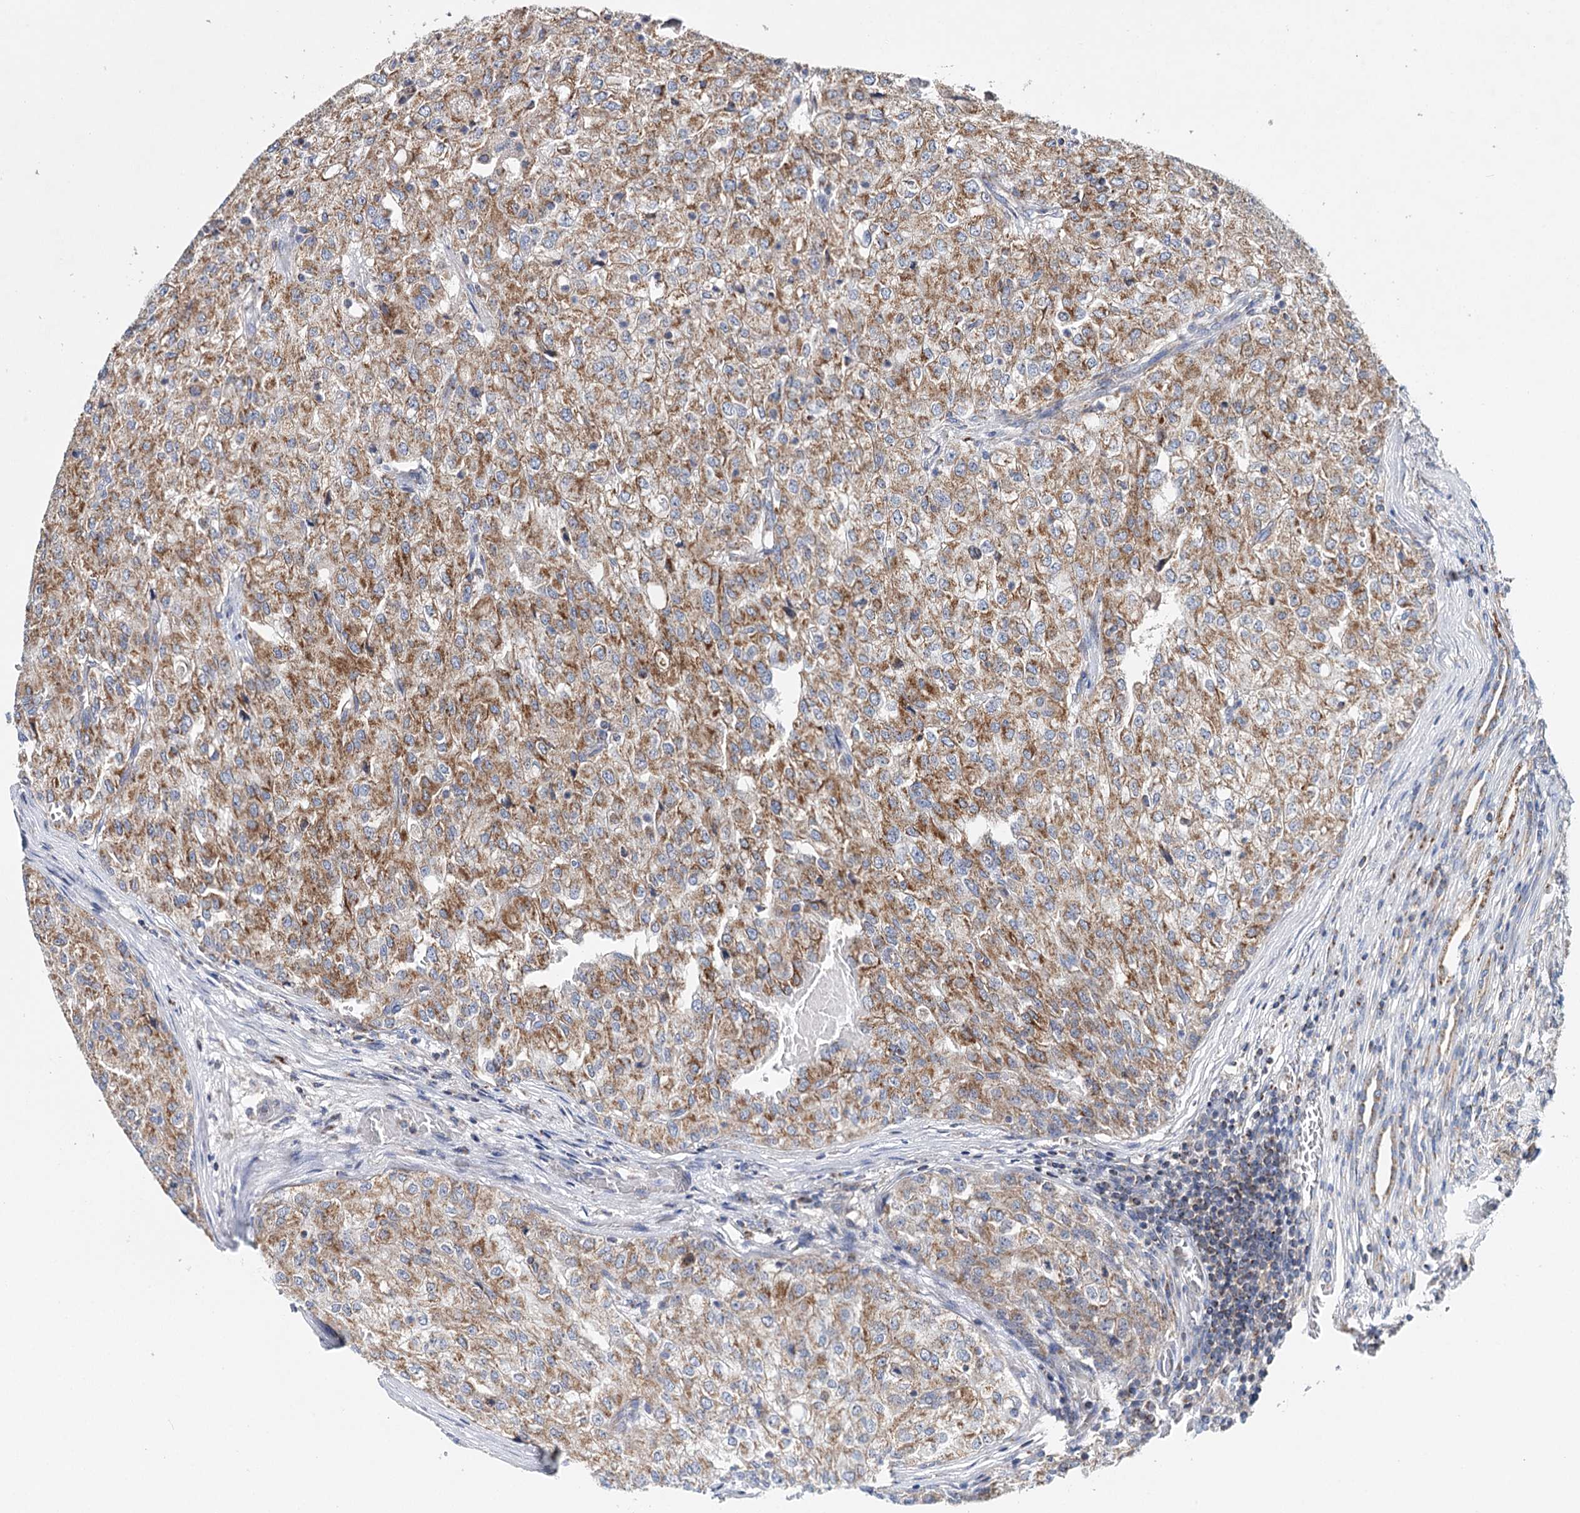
{"staining": {"intensity": "moderate", "quantity": ">75%", "location": "cytoplasmic/membranous"}, "tissue": "renal cancer", "cell_type": "Tumor cells", "image_type": "cancer", "snomed": [{"axis": "morphology", "description": "Adenocarcinoma, NOS"}, {"axis": "topography", "description": "Kidney"}], "caption": "Renal cancer (adenocarcinoma) tissue reveals moderate cytoplasmic/membranous staining in about >75% of tumor cells, visualized by immunohistochemistry. (brown staining indicates protein expression, while blue staining denotes nuclei).", "gene": "CFAP46", "patient": {"sex": "female", "age": 54}}